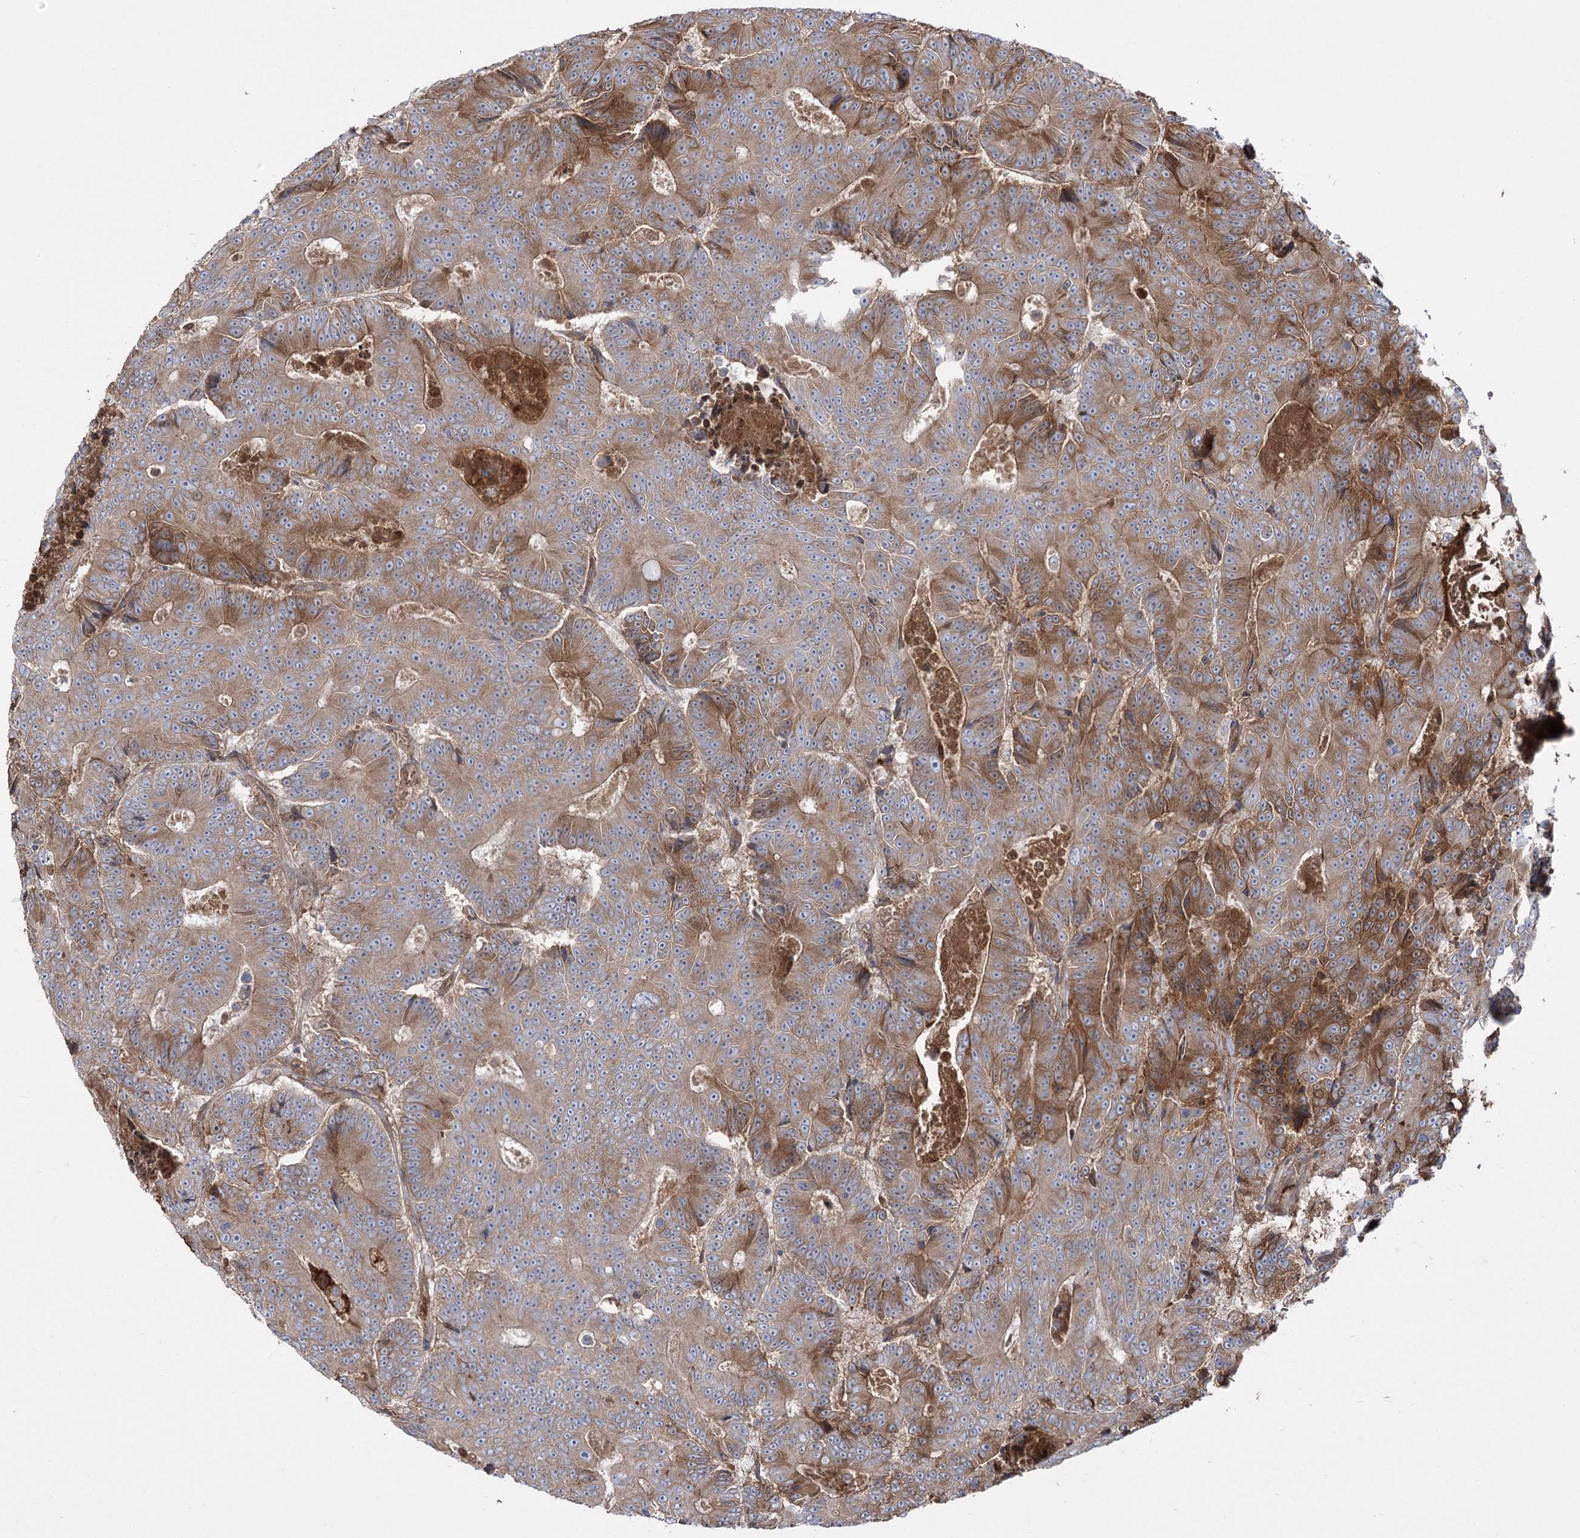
{"staining": {"intensity": "moderate", "quantity": ">75%", "location": "cytoplasmic/membranous"}, "tissue": "colorectal cancer", "cell_type": "Tumor cells", "image_type": "cancer", "snomed": [{"axis": "morphology", "description": "Adenocarcinoma, NOS"}, {"axis": "topography", "description": "Colon"}], "caption": "A brown stain shows moderate cytoplasmic/membranous staining of a protein in colorectal cancer (adenocarcinoma) tumor cells. (DAB IHC with brightfield microscopy, high magnification).", "gene": "PLEKHA5", "patient": {"sex": "male", "age": 83}}